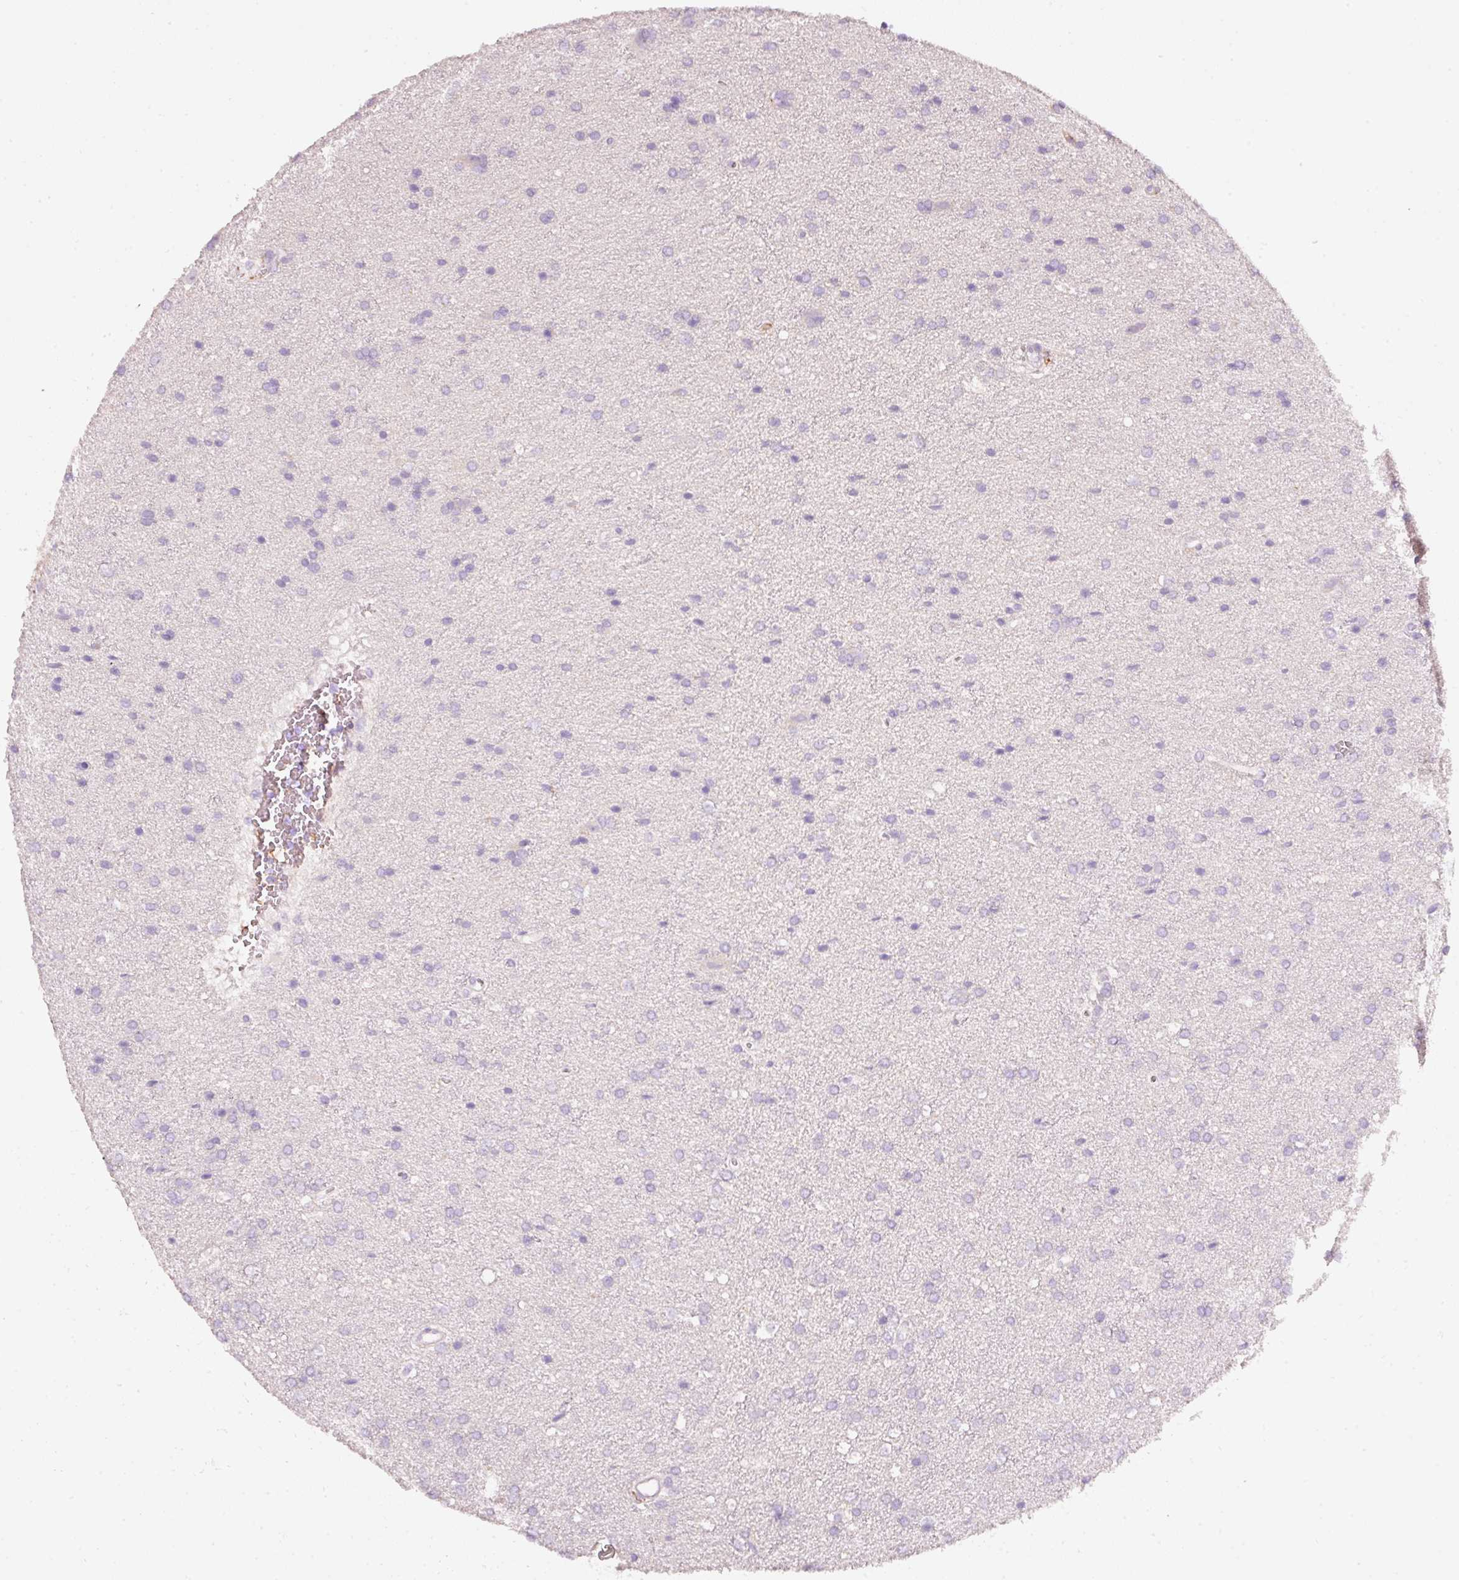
{"staining": {"intensity": "negative", "quantity": "none", "location": "none"}, "tissue": "glioma", "cell_type": "Tumor cells", "image_type": "cancer", "snomed": [{"axis": "morphology", "description": "Glioma, malignant, Low grade"}, {"axis": "topography", "description": "Brain"}], "caption": "Tumor cells show no significant protein expression in glioma.", "gene": "IQGAP2", "patient": {"sex": "female", "age": 34}}